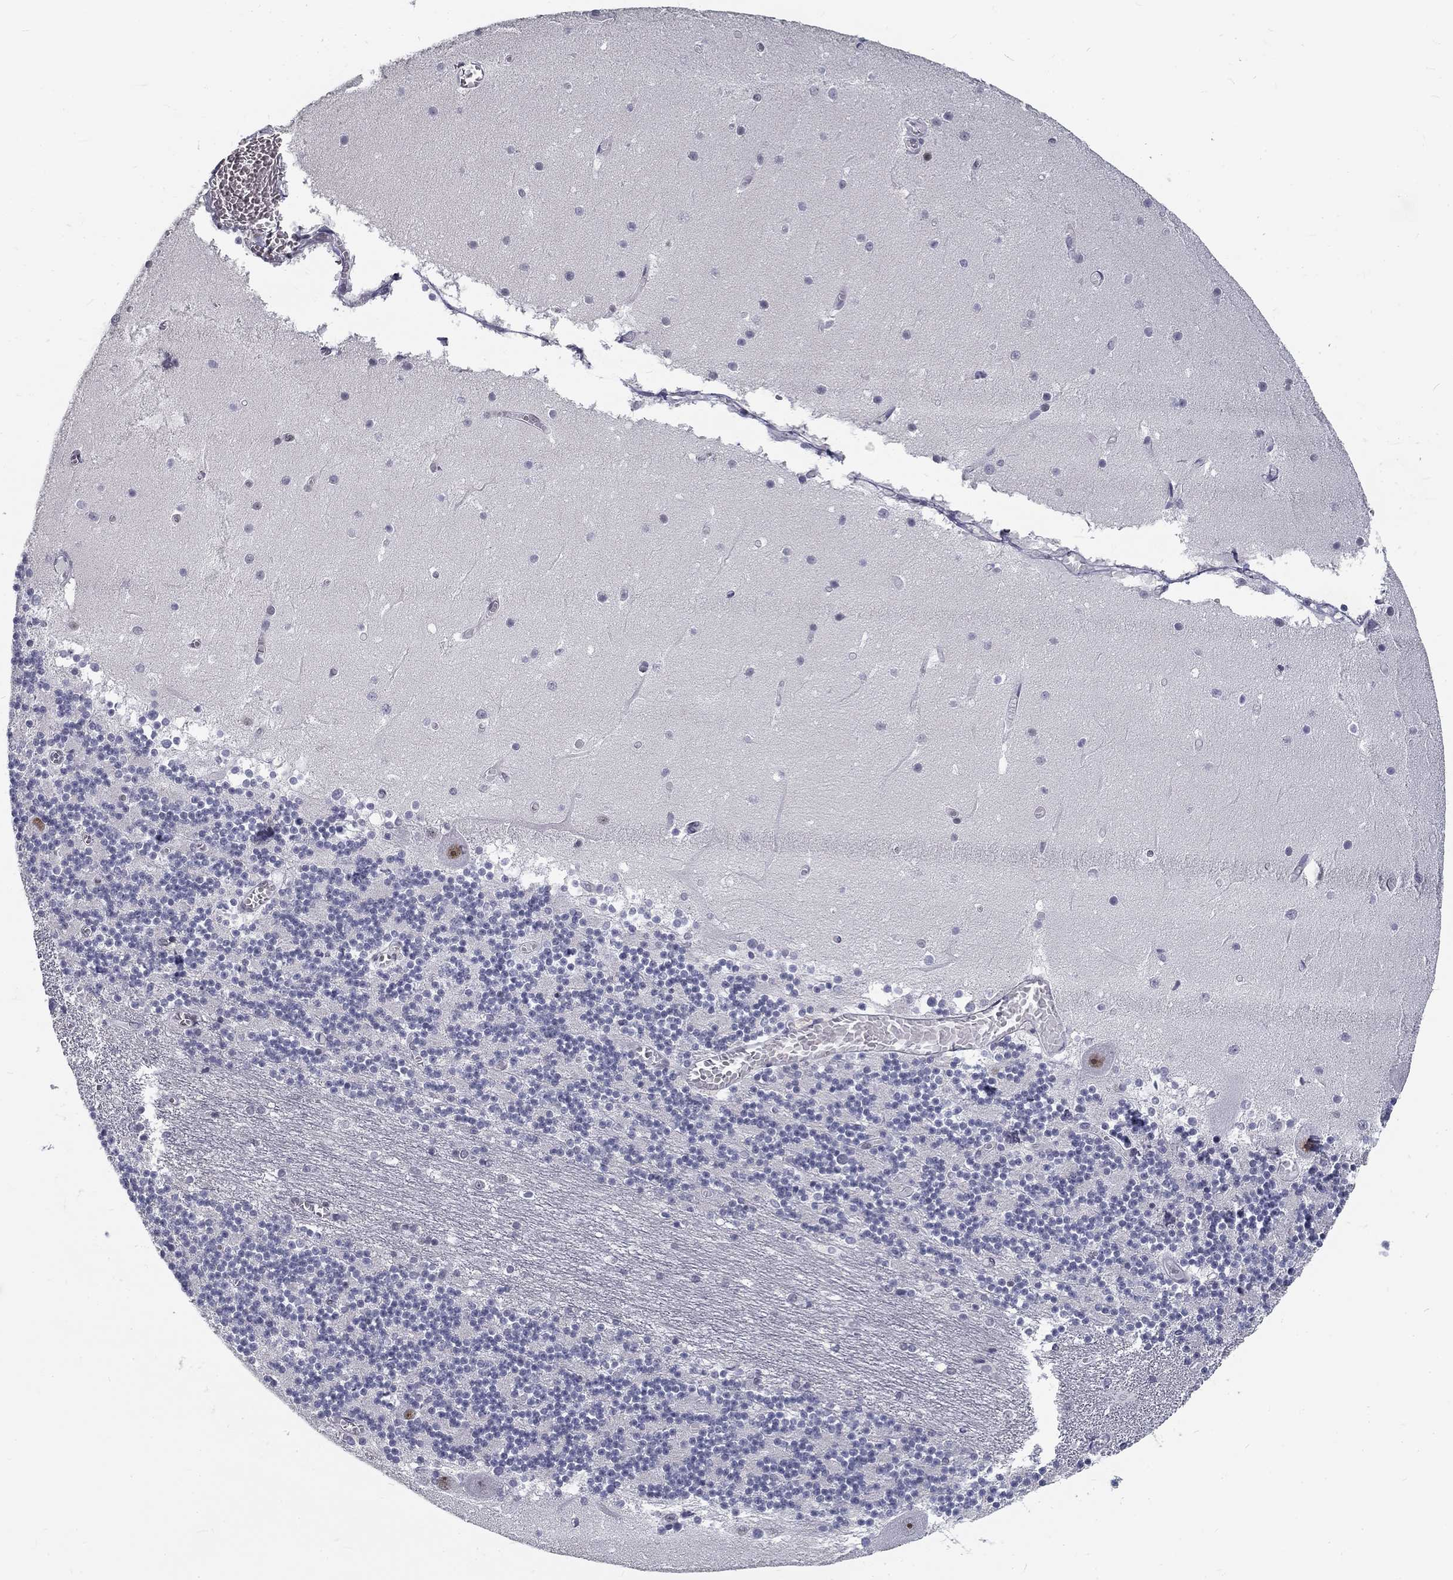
{"staining": {"intensity": "negative", "quantity": "none", "location": "none"}, "tissue": "cerebellum", "cell_type": "Cells in granular layer", "image_type": "normal", "snomed": [{"axis": "morphology", "description": "Normal tissue, NOS"}, {"axis": "topography", "description": "Cerebellum"}], "caption": "Immunohistochemistry (IHC) image of normal cerebellum stained for a protein (brown), which demonstrates no expression in cells in granular layer. (DAB (3,3'-diaminobenzidine) immunohistochemistry visualized using brightfield microscopy, high magnification).", "gene": "SNORC", "patient": {"sex": "female", "age": 28}}